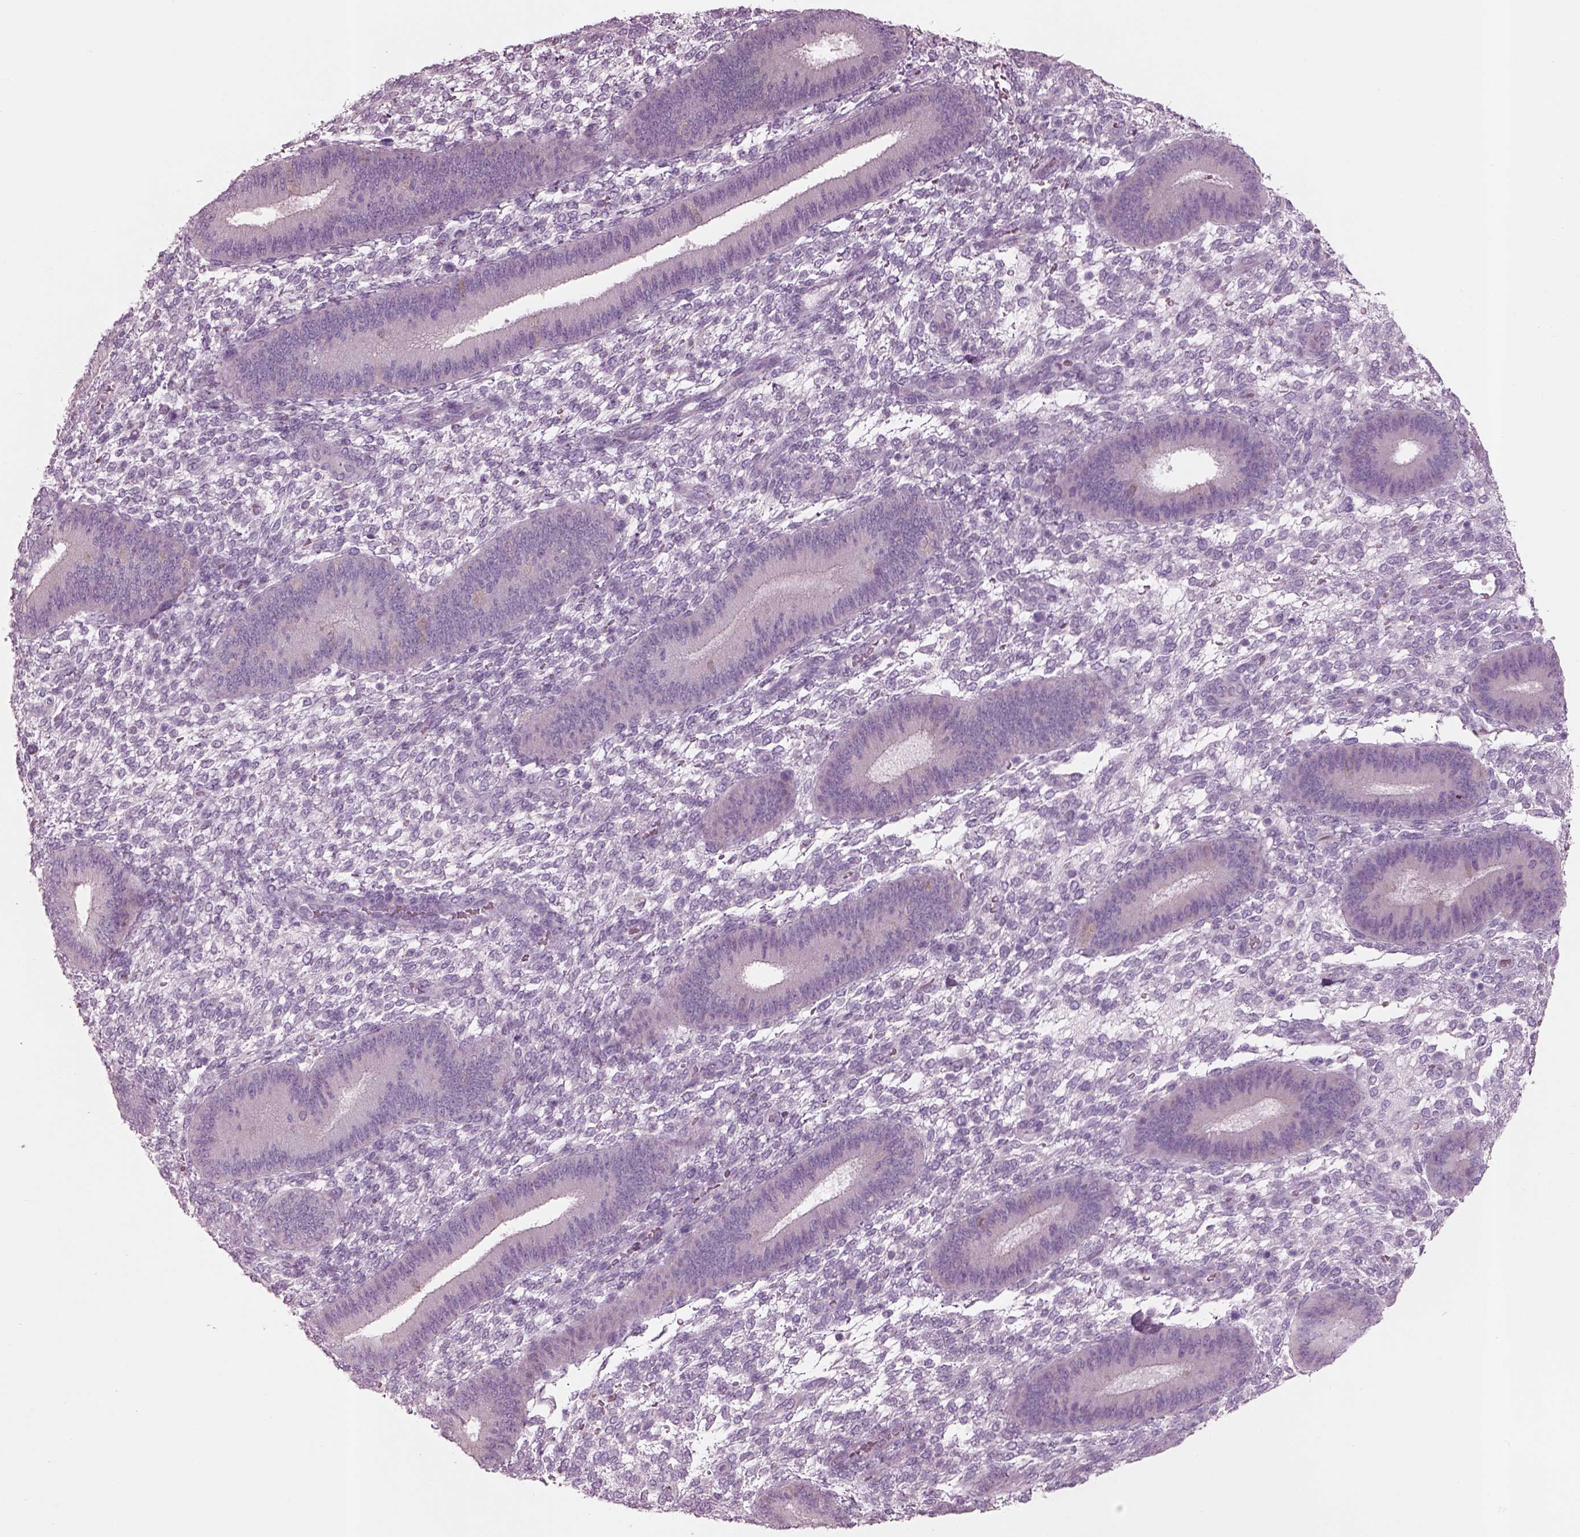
{"staining": {"intensity": "negative", "quantity": "none", "location": "none"}, "tissue": "endometrium", "cell_type": "Cells in endometrial stroma", "image_type": "normal", "snomed": [{"axis": "morphology", "description": "Normal tissue, NOS"}, {"axis": "topography", "description": "Endometrium"}], "caption": "A histopathology image of human endometrium is negative for staining in cells in endometrial stroma.", "gene": "SLC27A2", "patient": {"sex": "female", "age": 39}}